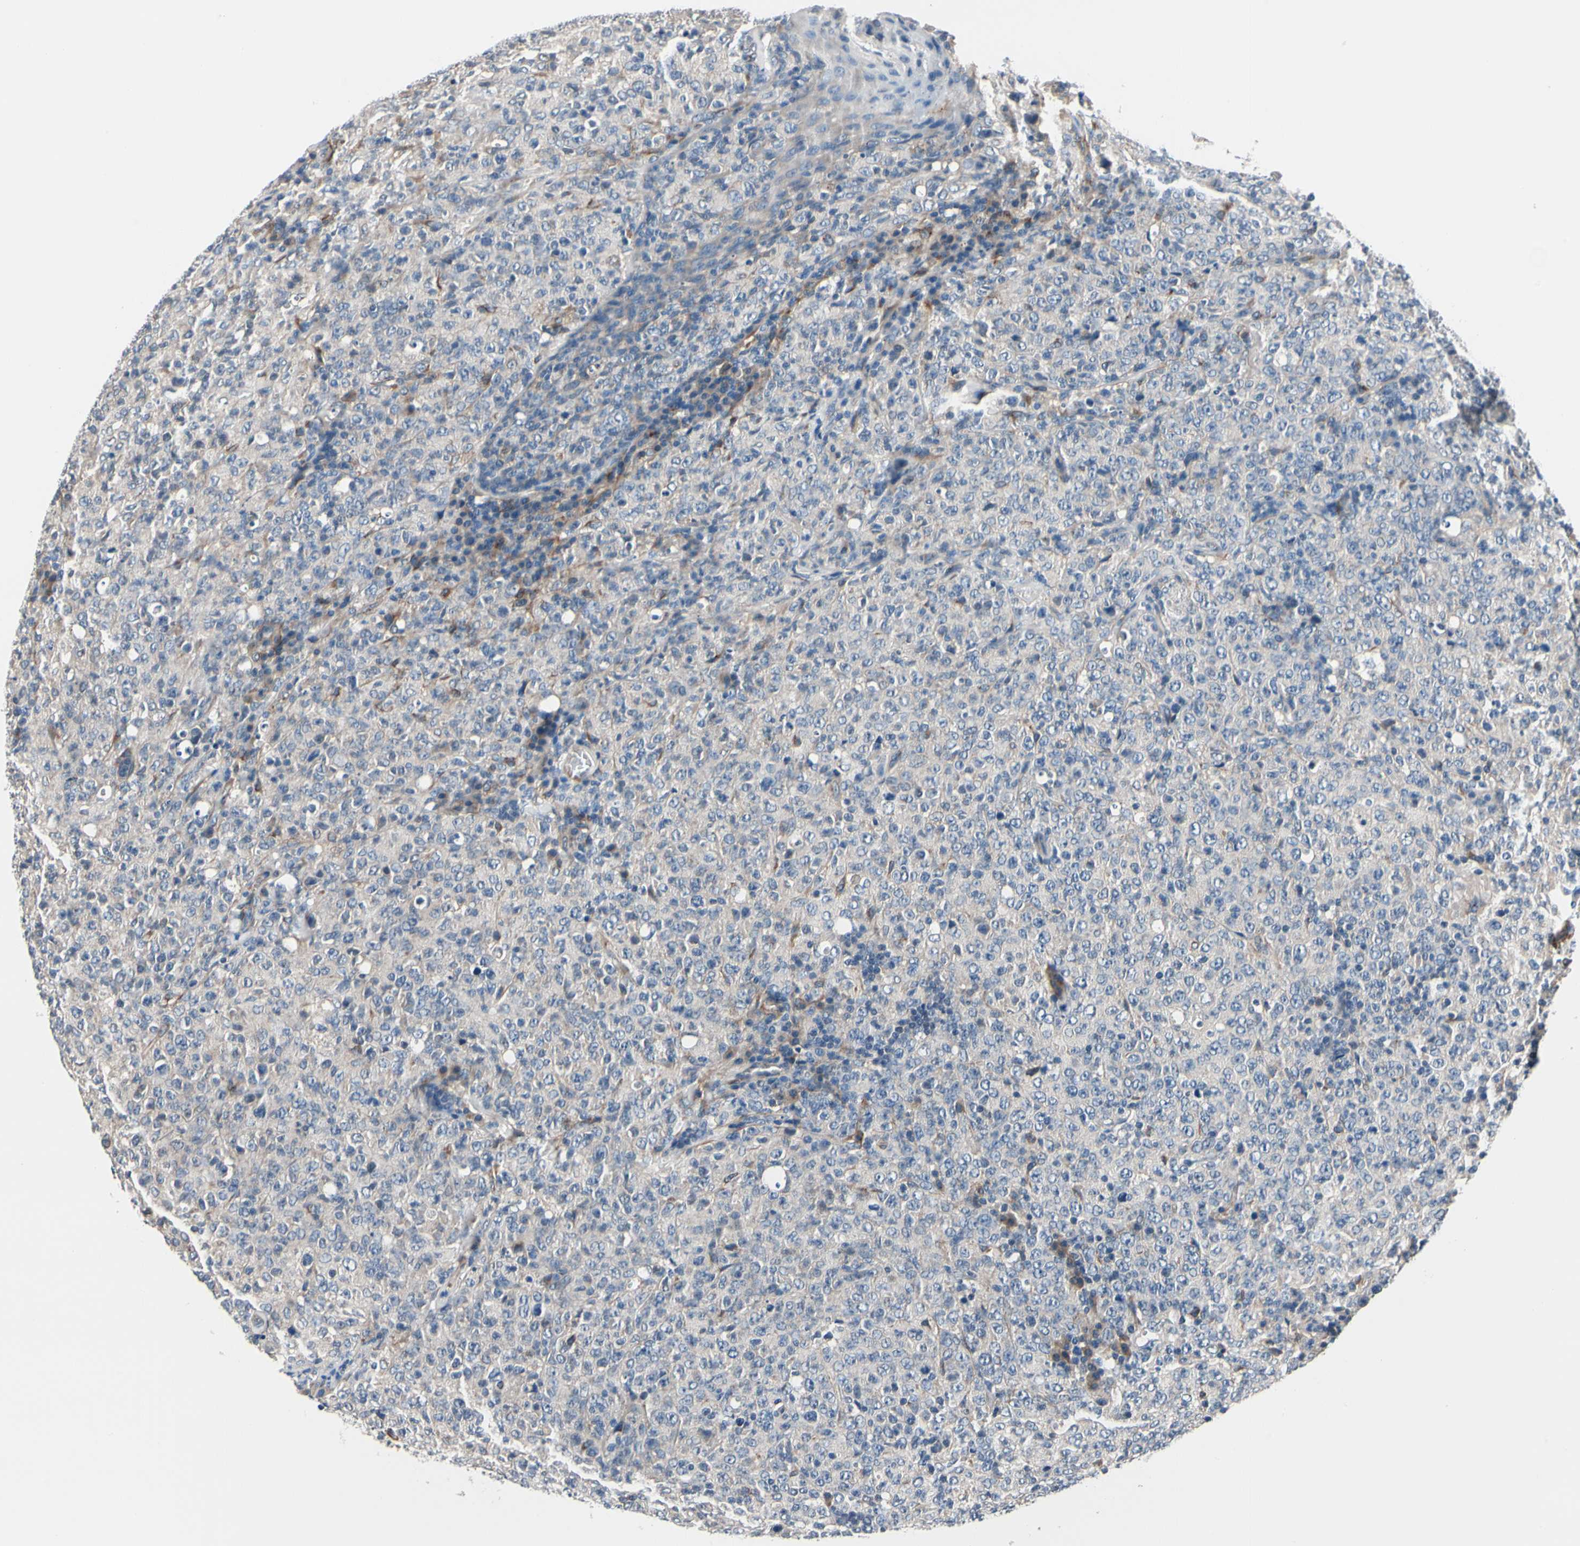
{"staining": {"intensity": "negative", "quantity": "none", "location": "none"}, "tissue": "lymphoma", "cell_type": "Tumor cells", "image_type": "cancer", "snomed": [{"axis": "morphology", "description": "Malignant lymphoma, non-Hodgkin's type, High grade"}, {"axis": "topography", "description": "Tonsil"}], "caption": "Tumor cells show no significant expression in lymphoma.", "gene": "PRKAR2B", "patient": {"sex": "female", "age": 36}}